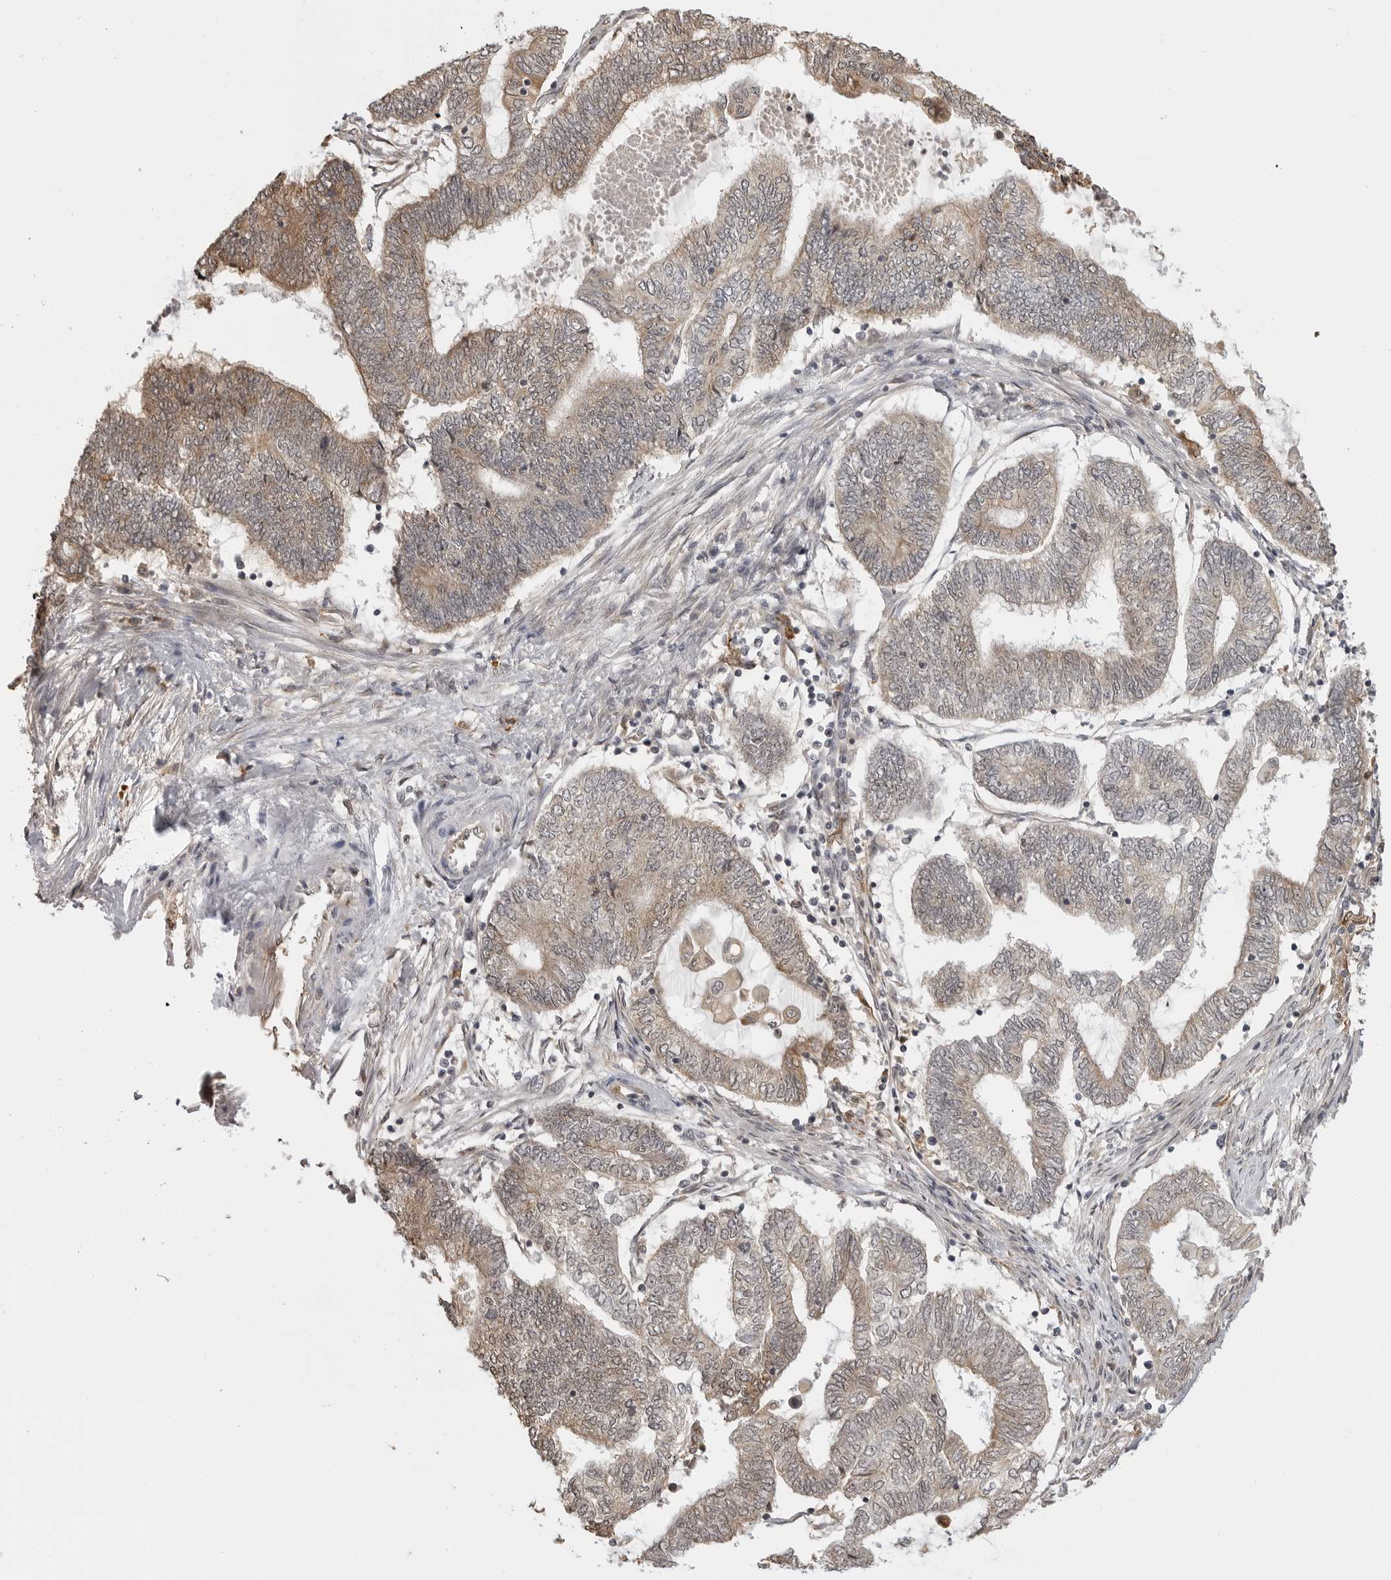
{"staining": {"intensity": "moderate", "quantity": "25%-75%", "location": "cytoplasmic/membranous"}, "tissue": "endometrial cancer", "cell_type": "Tumor cells", "image_type": "cancer", "snomed": [{"axis": "morphology", "description": "Adenocarcinoma, NOS"}, {"axis": "topography", "description": "Uterus"}, {"axis": "topography", "description": "Endometrium"}], "caption": "Protein staining demonstrates moderate cytoplasmic/membranous staining in about 25%-75% of tumor cells in adenocarcinoma (endometrial).", "gene": "IDO1", "patient": {"sex": "female", "age": 70}}